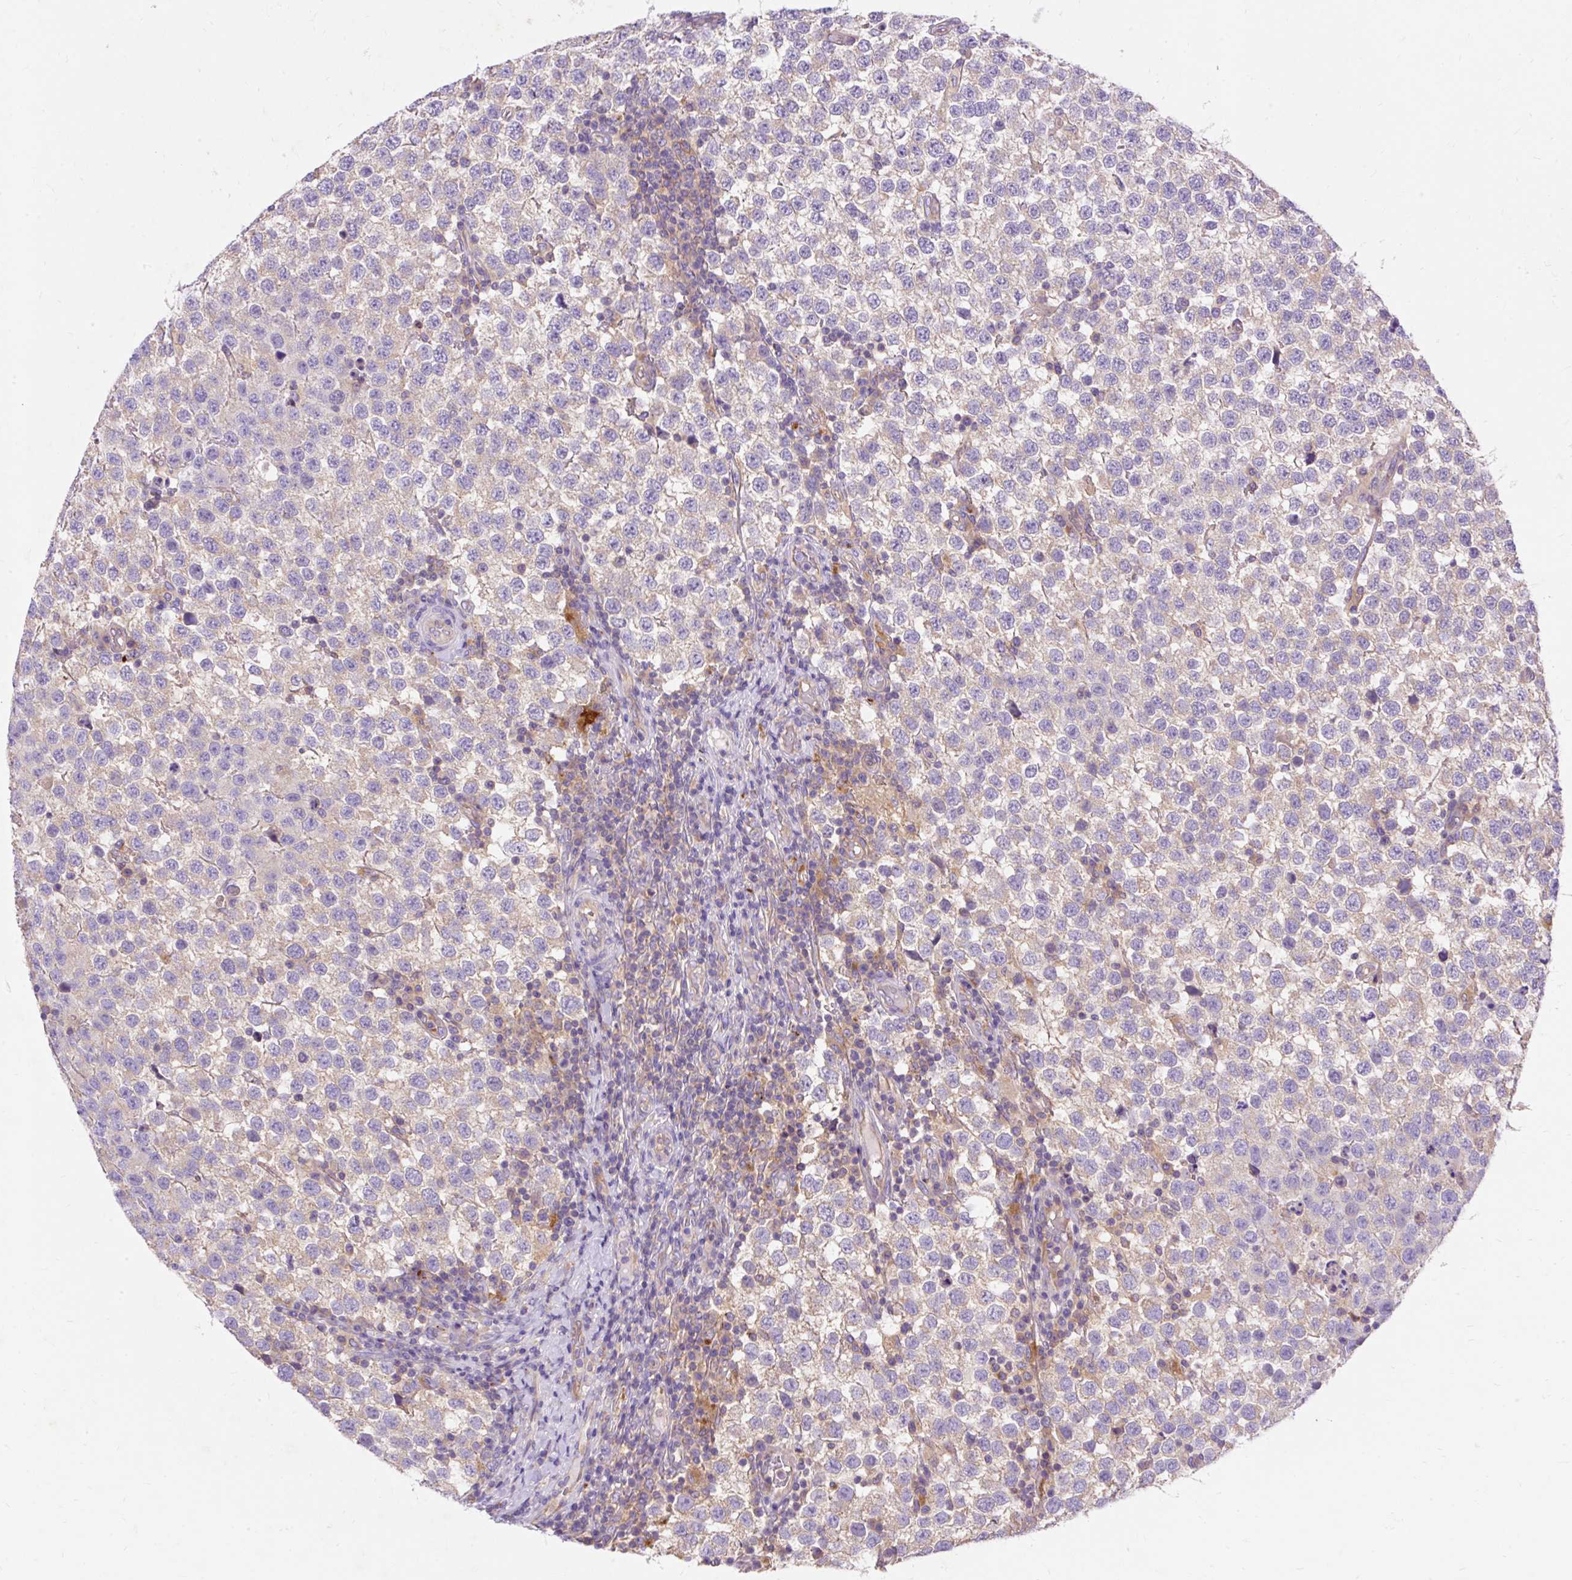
{"staining": {"intensity": "negative", "quantity": "none", "location": "none"}, "tissue": "testis cancer", "cell_type": "Tumor cells", "image_type": "cancer", "snomed": [{"axis": "morphology", "description": "Seminoma, NOS"}, {"axis": "topography", "description": "Testis"}], "caption": "Immunohistochemical staining of human testis cancer exhibits no significant expression in tumor cells. (DAB (3,3'-diaminobenzidine) IHC visualized using brightfield microscopy, high magnification).", "gene": "OR4K15", "patient": {"sex": "male", "age": 34}}